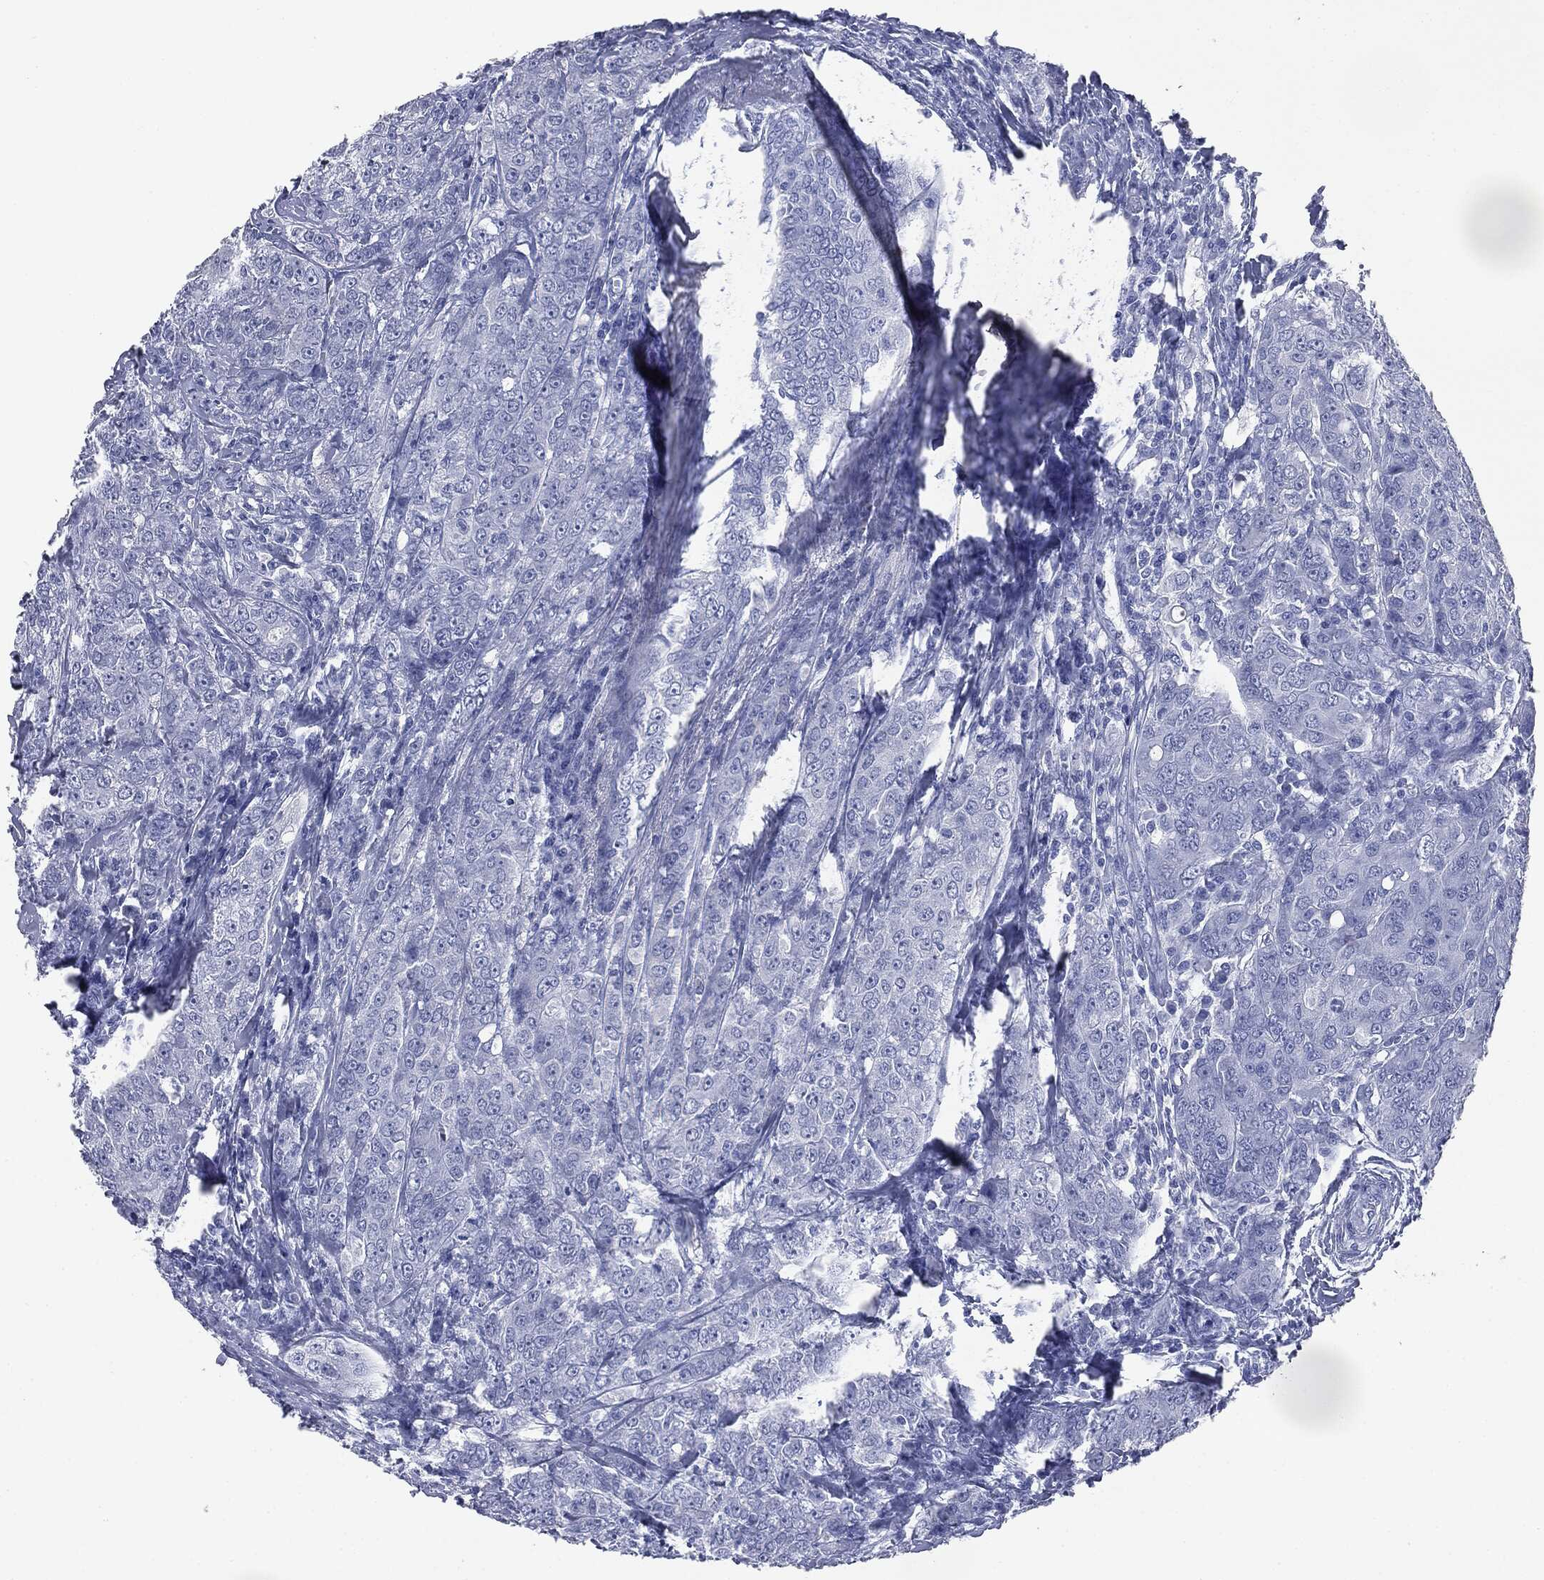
{"staining": {"intensity": "negative", "quantity": "none", "location": "none"}, "tissue": "breast cancer", "cell_type": "Tumor cells", "image_type": "cancer", "snomed": [{"axis": "morphology", "description": "Duct carcinoma"}, {"axis": "topography", "description": "Breast"}], "caption": "DAB (3,3'-diaminobenzidine) immunohistochemical staining of human breast intraductal carcinoma shows no significant expression in tumor cells.", "gene": "ATP2A1", "patient": {"sex": "female", "age": 43}}